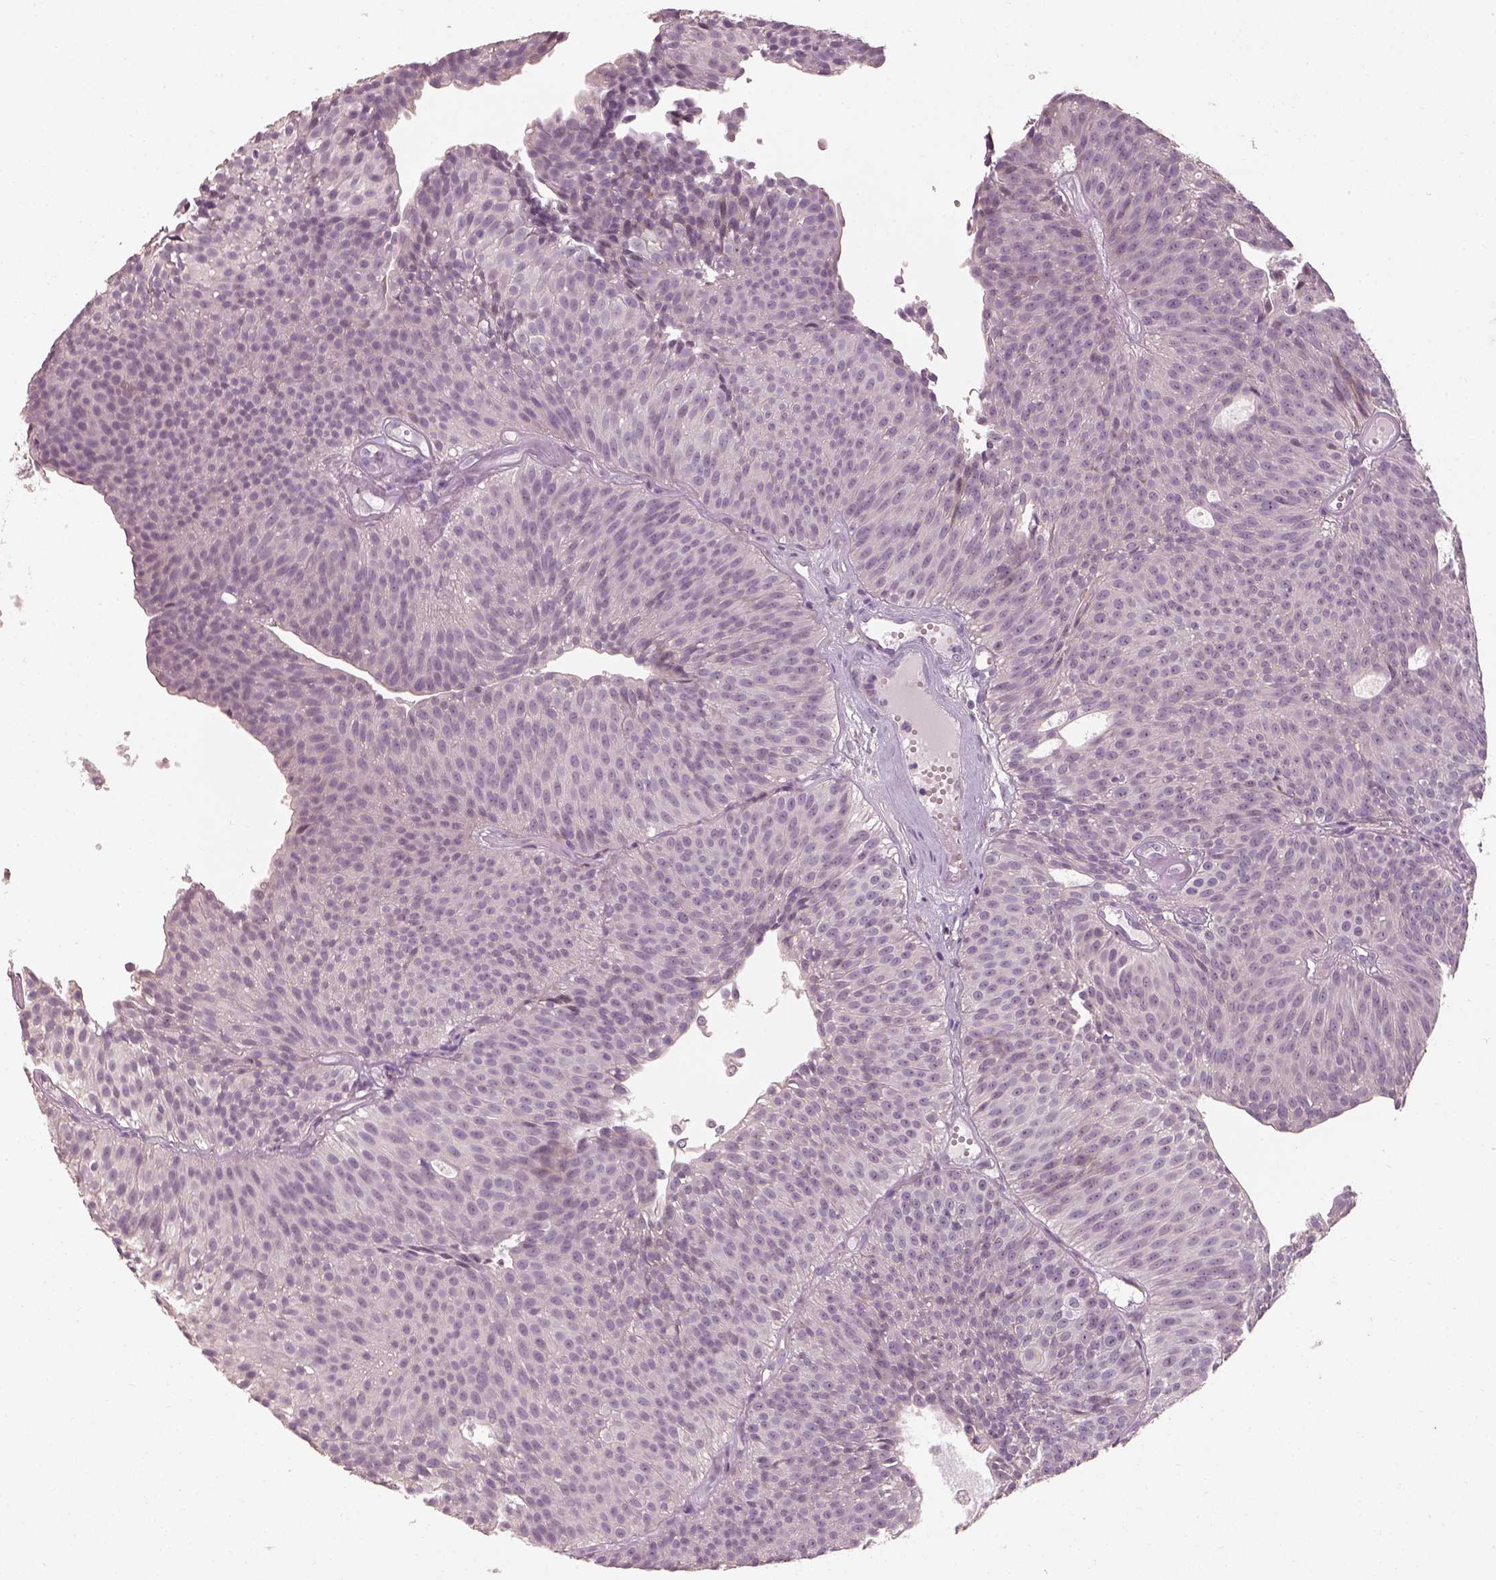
{"staining": {"intensity": "negative", "quantity": "none", "location": "none"}, "tissue": "urothelial cancer", "cell_type": "Tumor cells", "image_type": "cancer", "snomed": [{"axis": "morphology", "description": "Urothelial carcinoma, Low grade"}, {"axis": "topography", "description": "Urinary bladder"}], "caption": "There is no significant positivity in tumor cells of urothelial cancer. (DAB (3,3'-diaminobenzidine) IHC with hematoxylin counter stain).", "gene": "CDS1", "patient": {"sex": "male", "age": 63}}